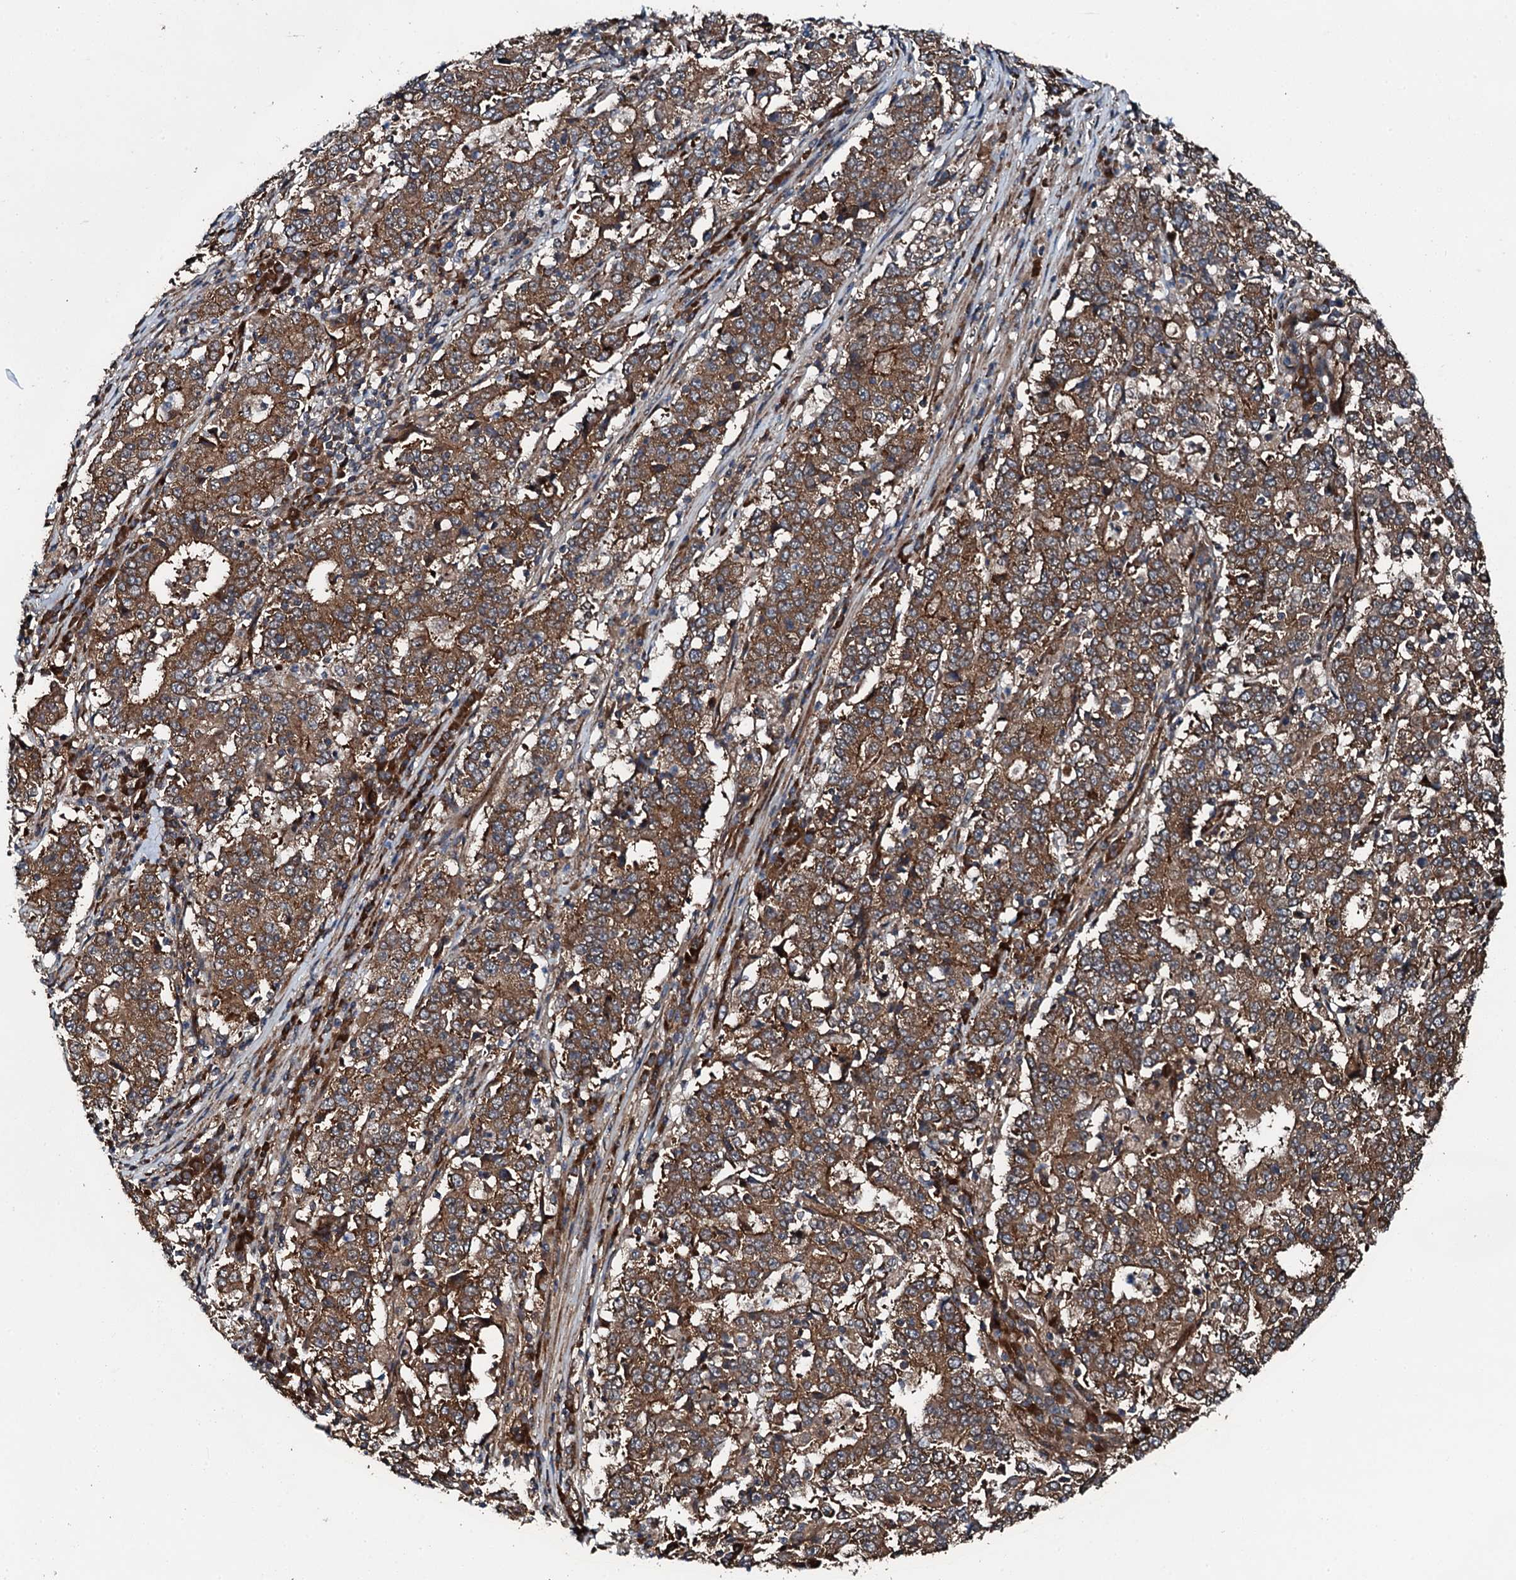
{"staining": {"intensity": "moderate", "quantity": ">75%", "location": "cytoplasmic/membranous"}, "tissue": "stomach cancer", "cell_type": "Tumor cells", "image_type": "cancer", "snomed": [{"axis": "morphology", "description": "Adenocarcinoma, NOS"}, {"axis": "topography", "description": "Stomach"}], "caption": "Stomach cancer (adenocarcinoma) stained with a brown dye exhibits moderate cytoplasmic/membranous positive positivity in approximately >75% of tumor cells.", "gene": "FLYWCH1", "patient": {"sex": "male", "age": 59}}